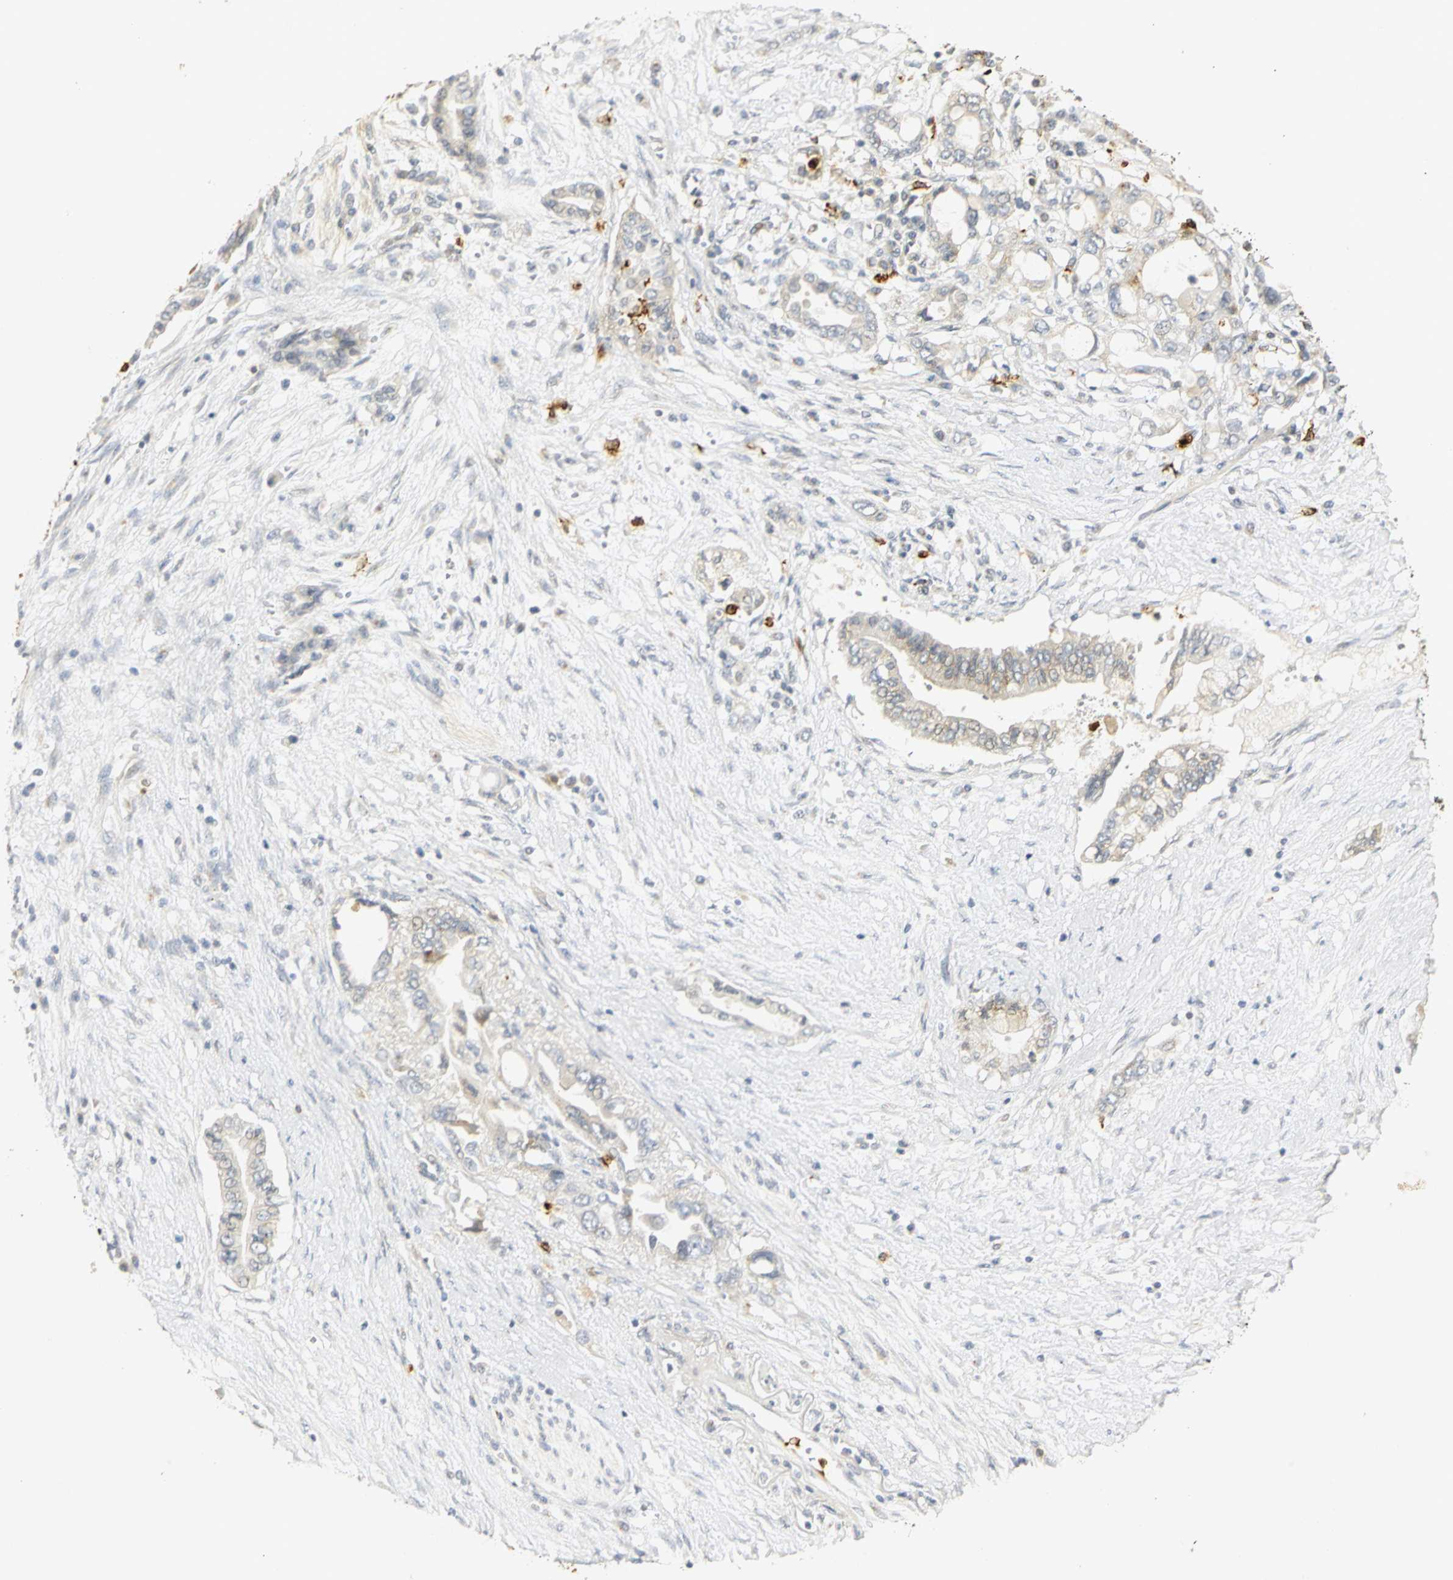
{"staining": {"intensity": "weak", "quantity": "<25%", "location": "cytoplasmic/membranous"}, "tissue": "pancreatic cancer", "cell_type": "Tumor cells", "image_type": "cancer", "snomed": [{"axis": "morphology", "description": "Adenocarcinoma, NOS"}, {"axis": "topography", "description": "Pancreas"}], "caption": "A micrograph of pancreatic cancer stained for a protein exhibits no brown staining in tumor cells.", "gene": "TM9SF2", "patient": {"sex": "female", "age": 57}}